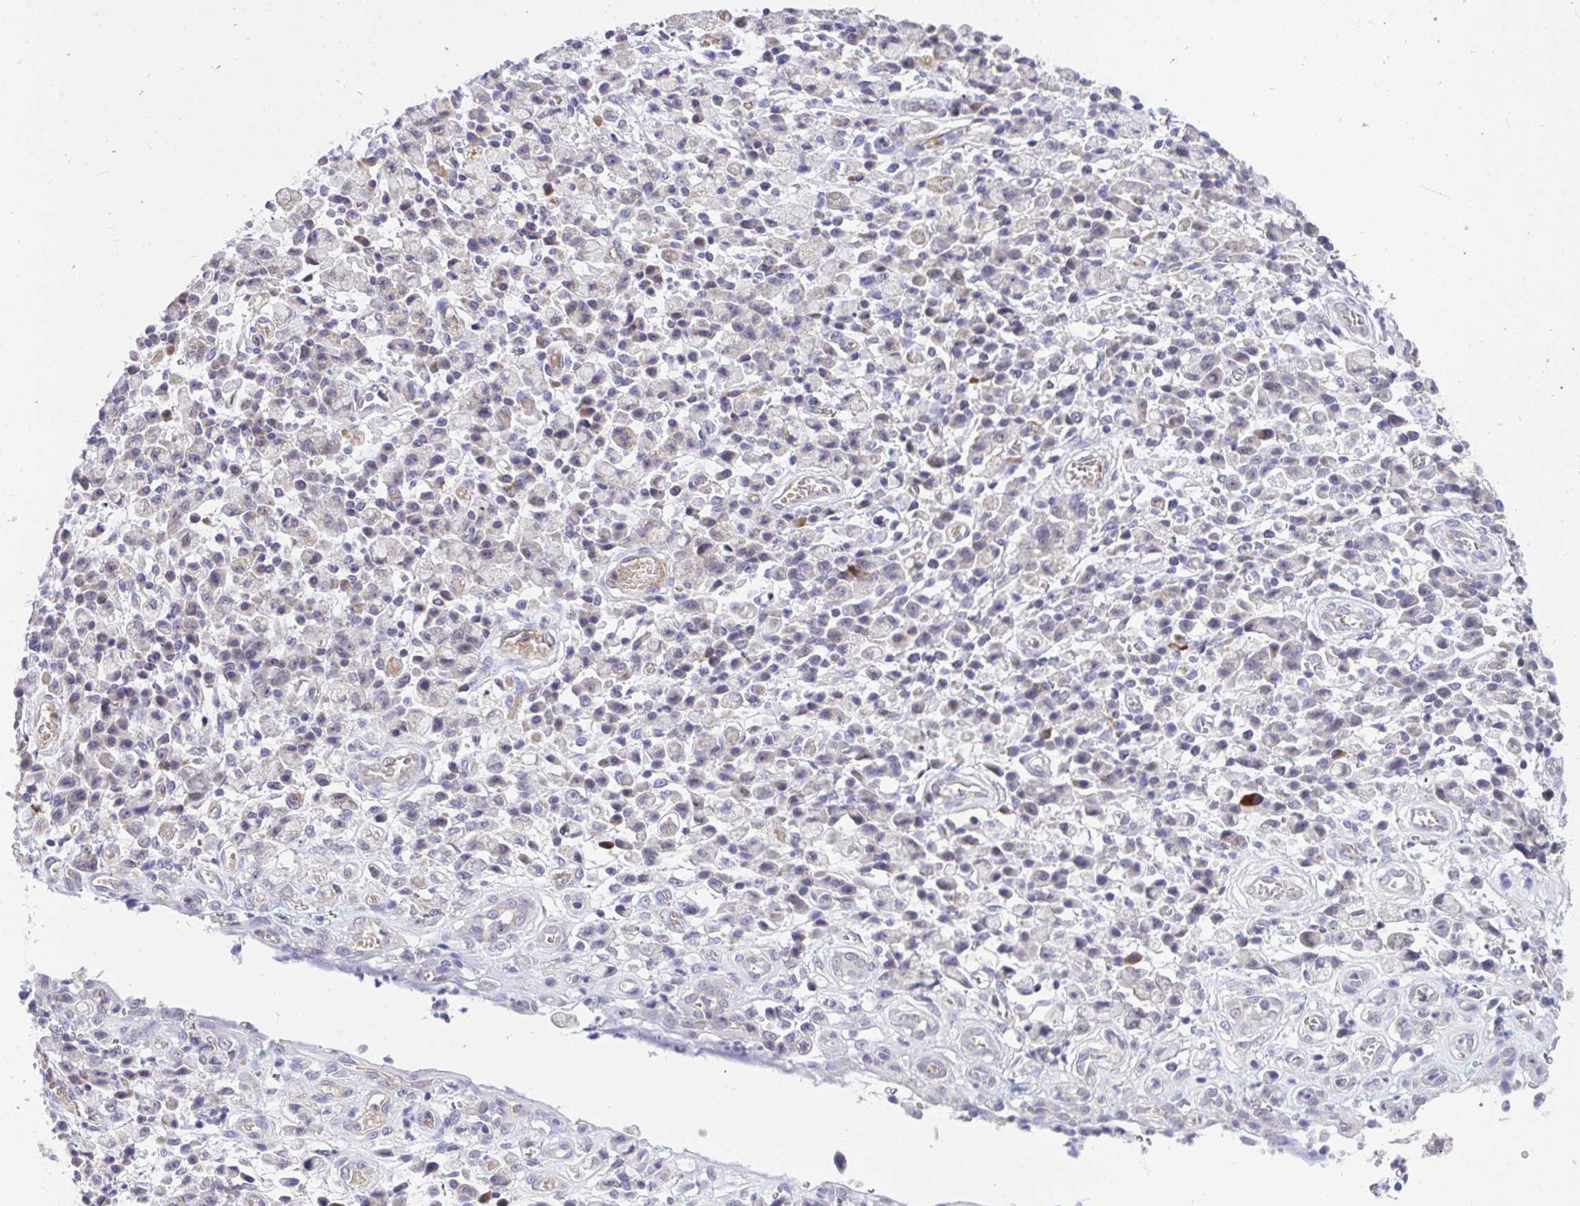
{"staining": {"intensity": "negative", "quantity": "none", "location": "none"}, "tissue": "stomach cancer", "cell_type": "Tumor cells", "image_type": "cancer", "snomed": [{"axis": "morphology", "description": "Adenocarcinoma, NOS"}, {"axis": "topography", "description": "Stomach"}], "caption": "Image shows no significant protein staining in tumor cells of adenocarcinoma (stomach). (IHC, brightfield microscopy, high magnification).", "gene": "PPP1CA", "patient": {"sex": "male", "age": 77}}